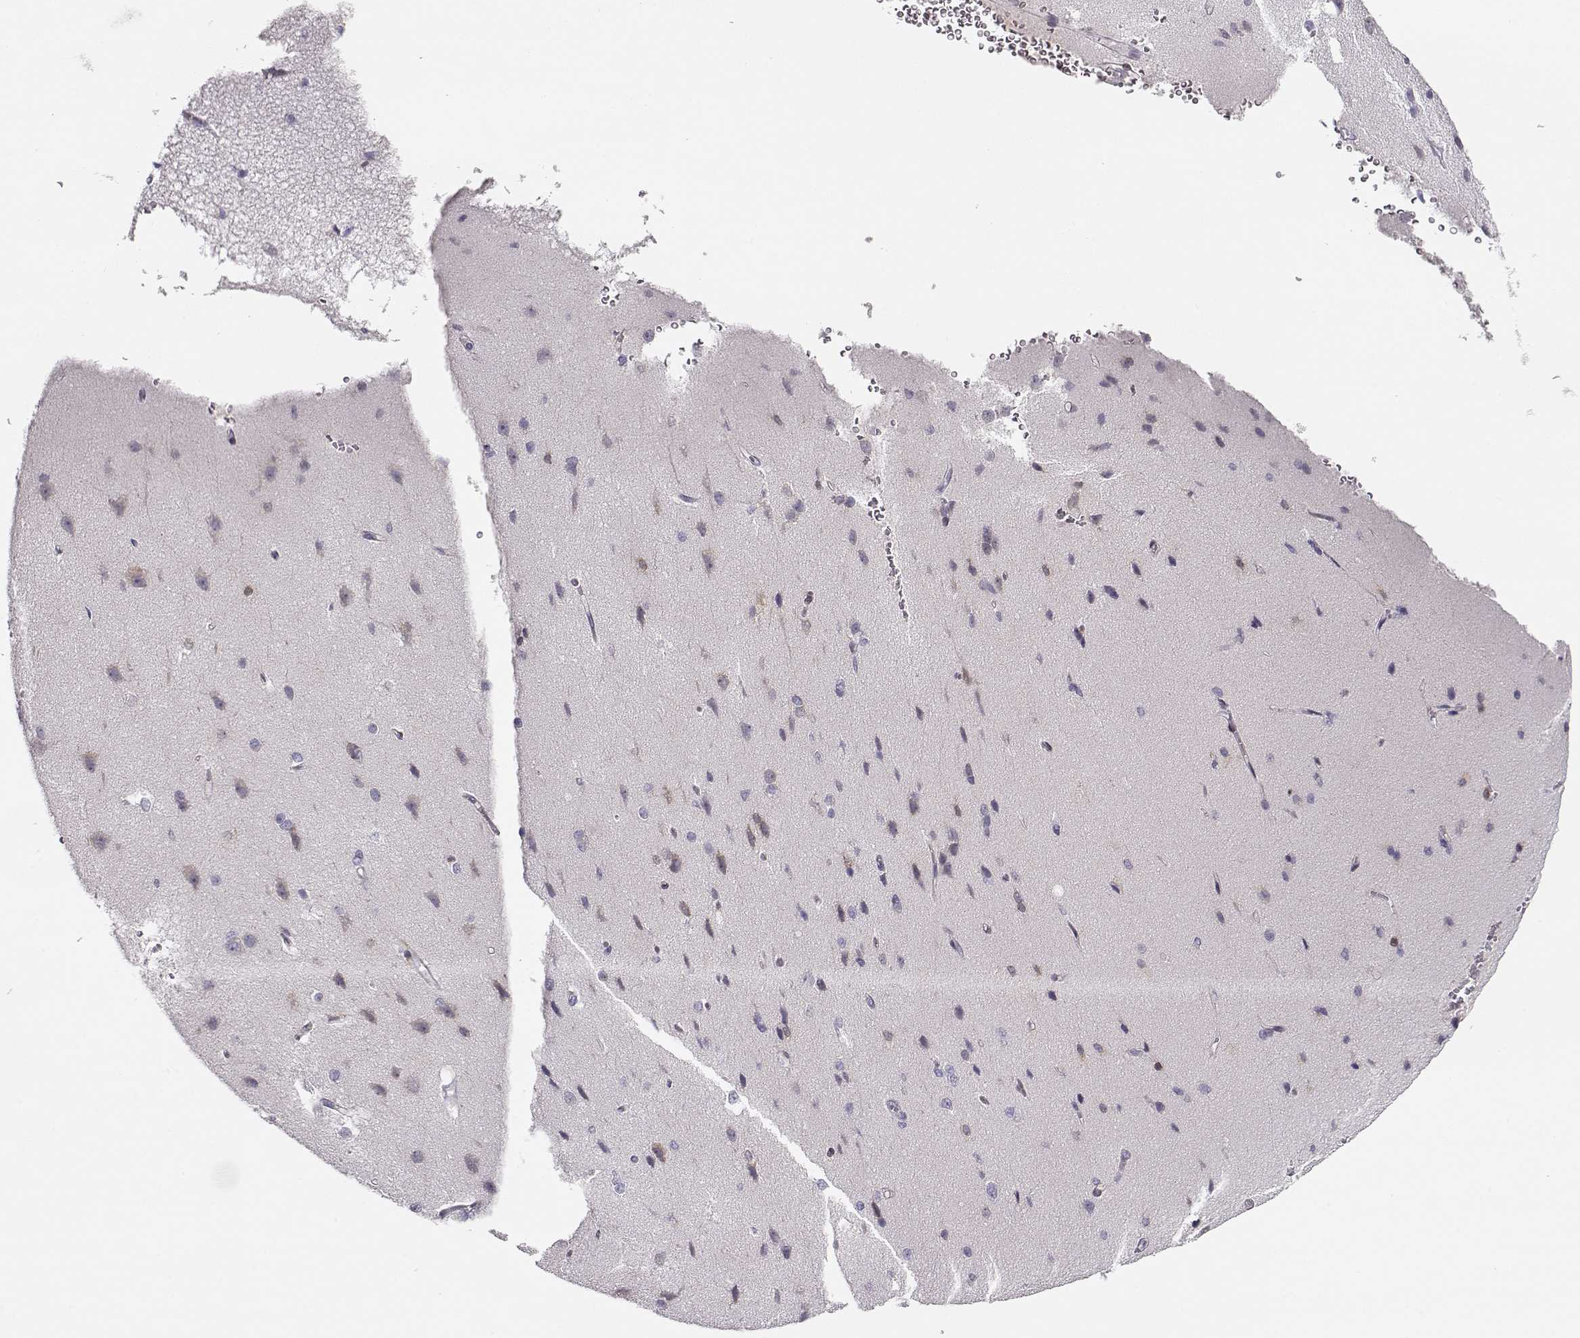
{"staining": {"intensity": "weak", "quantity": ">75%", "location": "cytoplasmic/membranous"}, "tissue": "cerebral cortex", "cell_type": "Endothelial cells", "image_type": "normal", "snomed": [{"axis": "morphology", "description": "Normal tissue, NOS"}, {"axis": "topography", "description": "Cerebral cortex"}], "caption": "Protein positivity by immunohistochemistry (IHC) displays weak cytoplasmic/membranous positivity in about >75% of endothelial cells in normal cerebral cortex. The staining is performed using DAB brown chromogen to label protein expression. The nuclei are counter-stained blue using hematoxylin.", "gene": "CRX", "patient": {"sex": "male", "age": 37}}